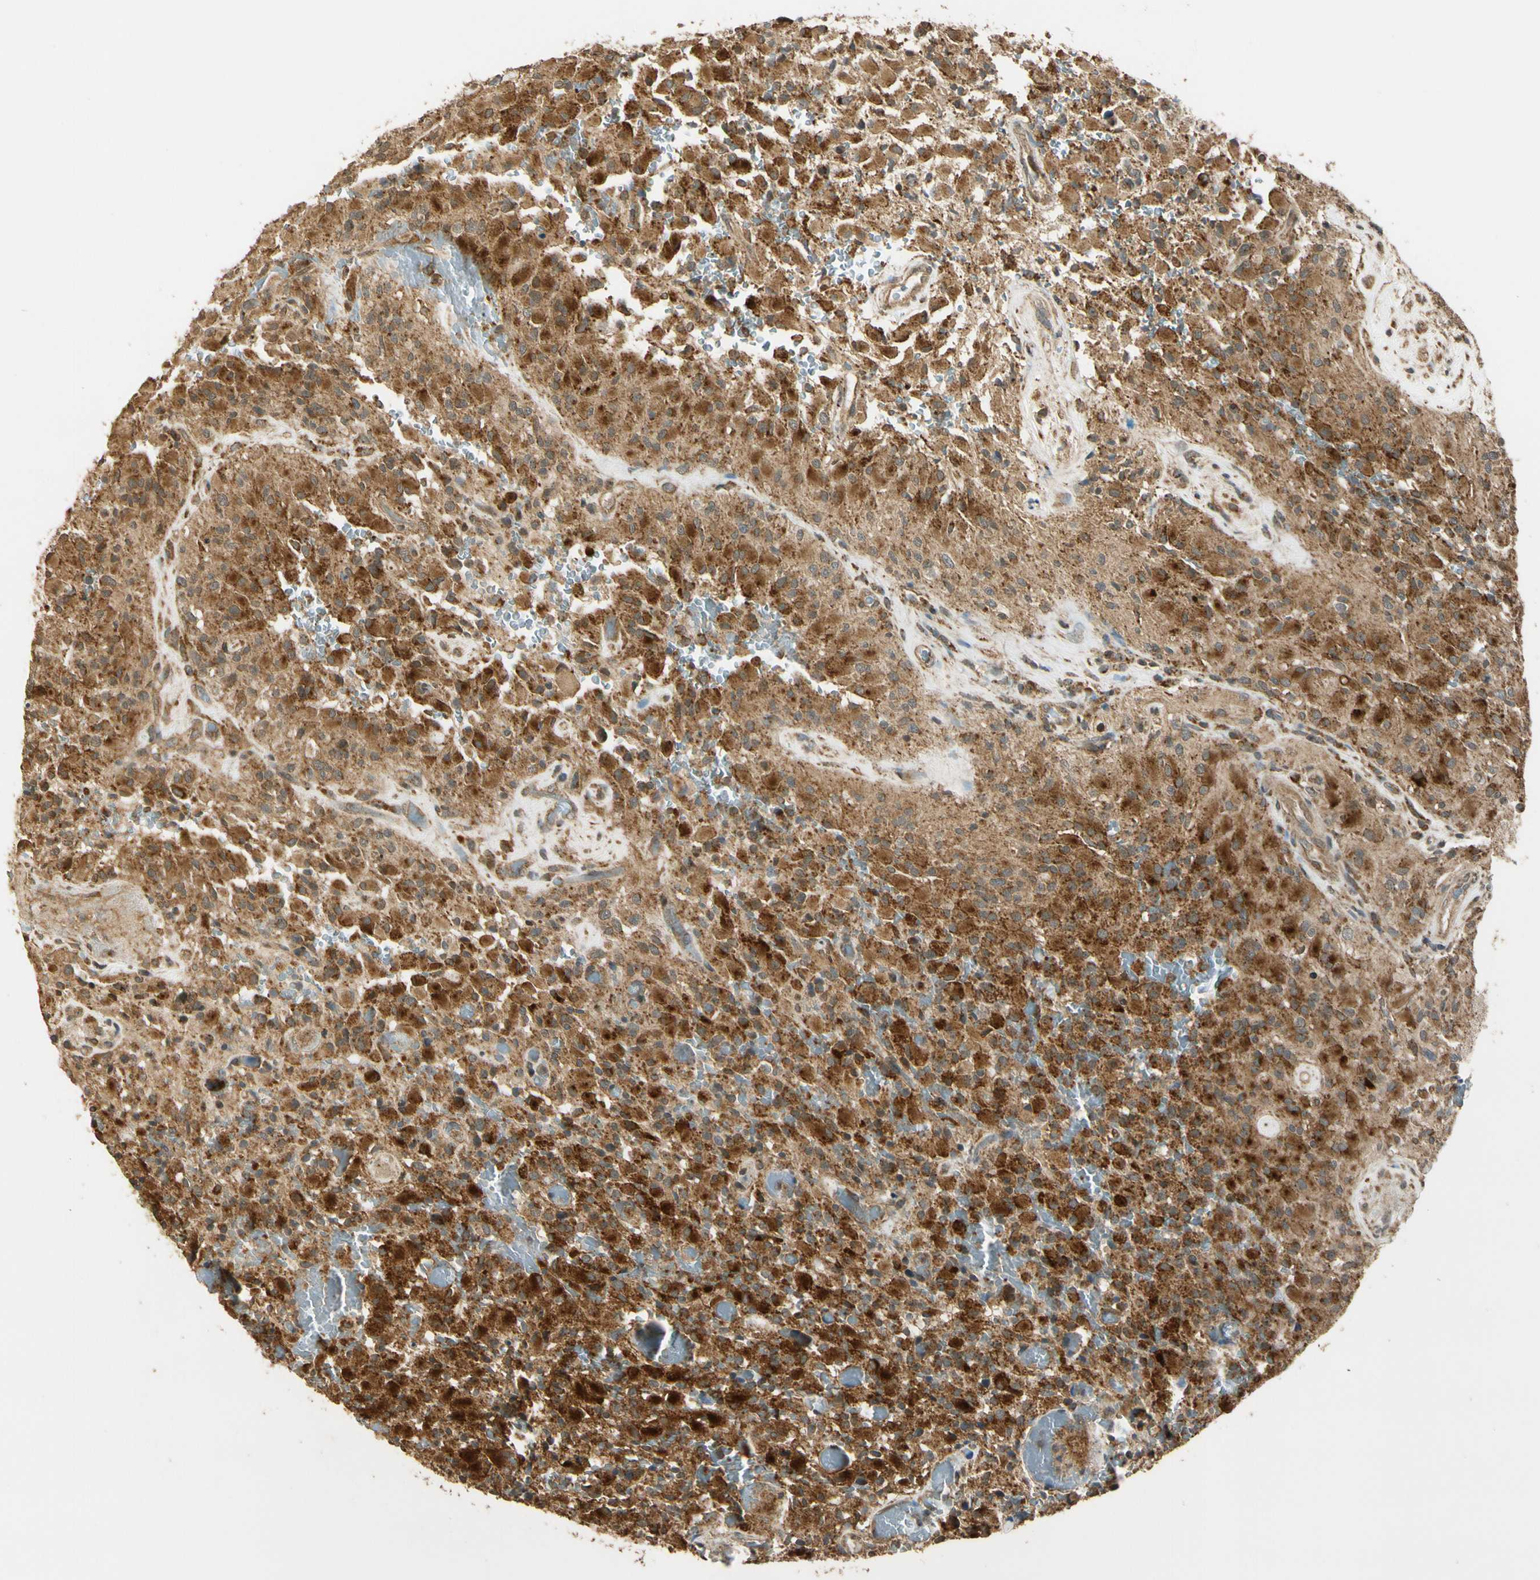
{"staining": {"intensity": "strong", "quantity": ">75%", "location": "cytoplasmic/membranous"}, "tissue": "glioma", "cell_type": "Tumor cells", "image_type": "cancer", "snomed": [{"axis": "morphology", "description": "Glioma, malignant, High grade"}, {"axis": "topography", "description": "Brain"}], "caption": "The immunohistochemical stain highlights strong cytoplasmic/membranous staining in tumor cells of malignant glioma (high-grade) tissue. The staining was performed using DAB to visualize the protein expression in brown, while the nuclei were stained in blue with hematoxylin (Magnification: 20x).", "gene": "LAMTOR1", "patient": {"sex": "male", "age": 71}}